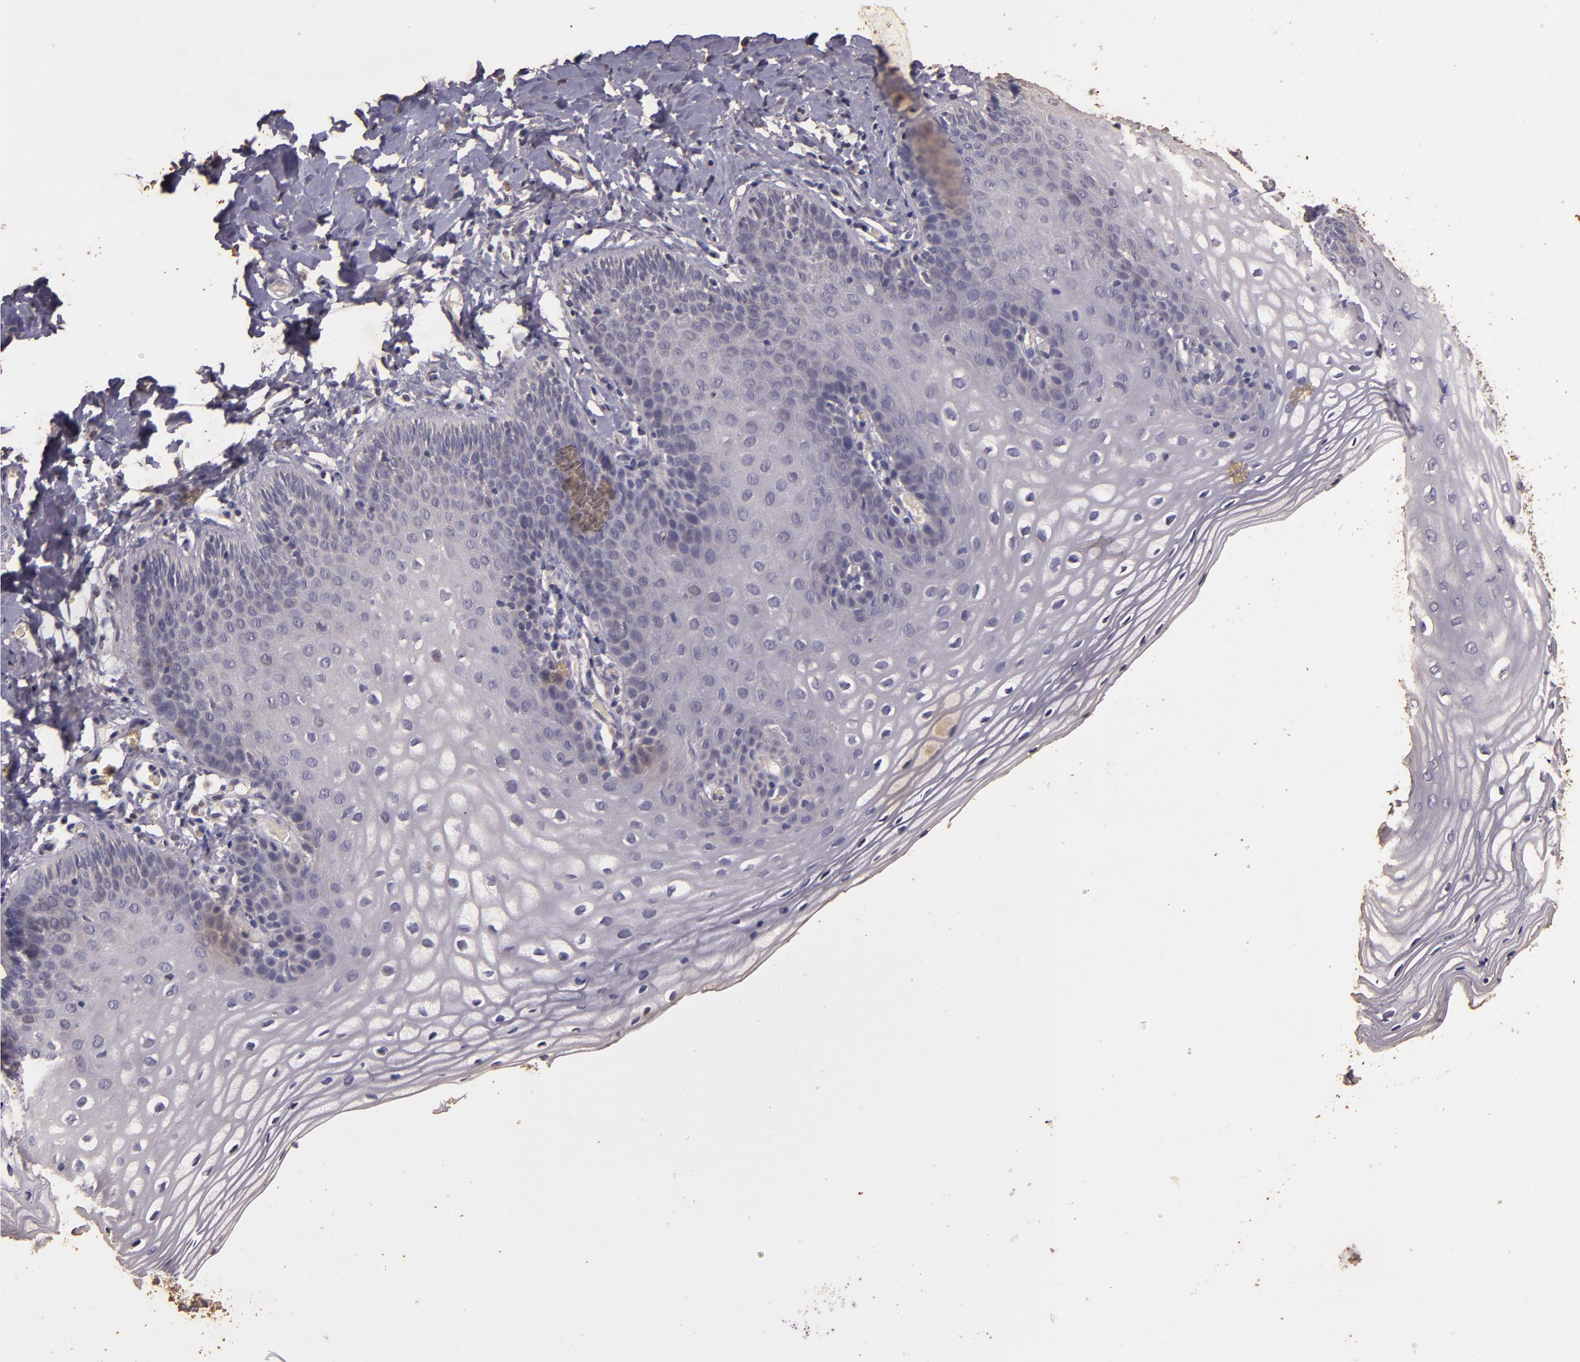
{"staining": {"intensity": "negative", "quantity": "none", "location": "none"}, "tissue": "vagina", "cell_type": "Squamous epithelial cells", "image_type": "normal", "snomed": [{"axis": "morphology", "description": "Normal tissue, NOS"}, {"axis": "topography", "description": "Vagina"}], "caption": "This is an immunohistochemistry image of unremarkable human vagina. There is no positivity in squamous epithelial cells.", "gene": "BCL2L13", "patient": {"sex": "female", "age": 55}}